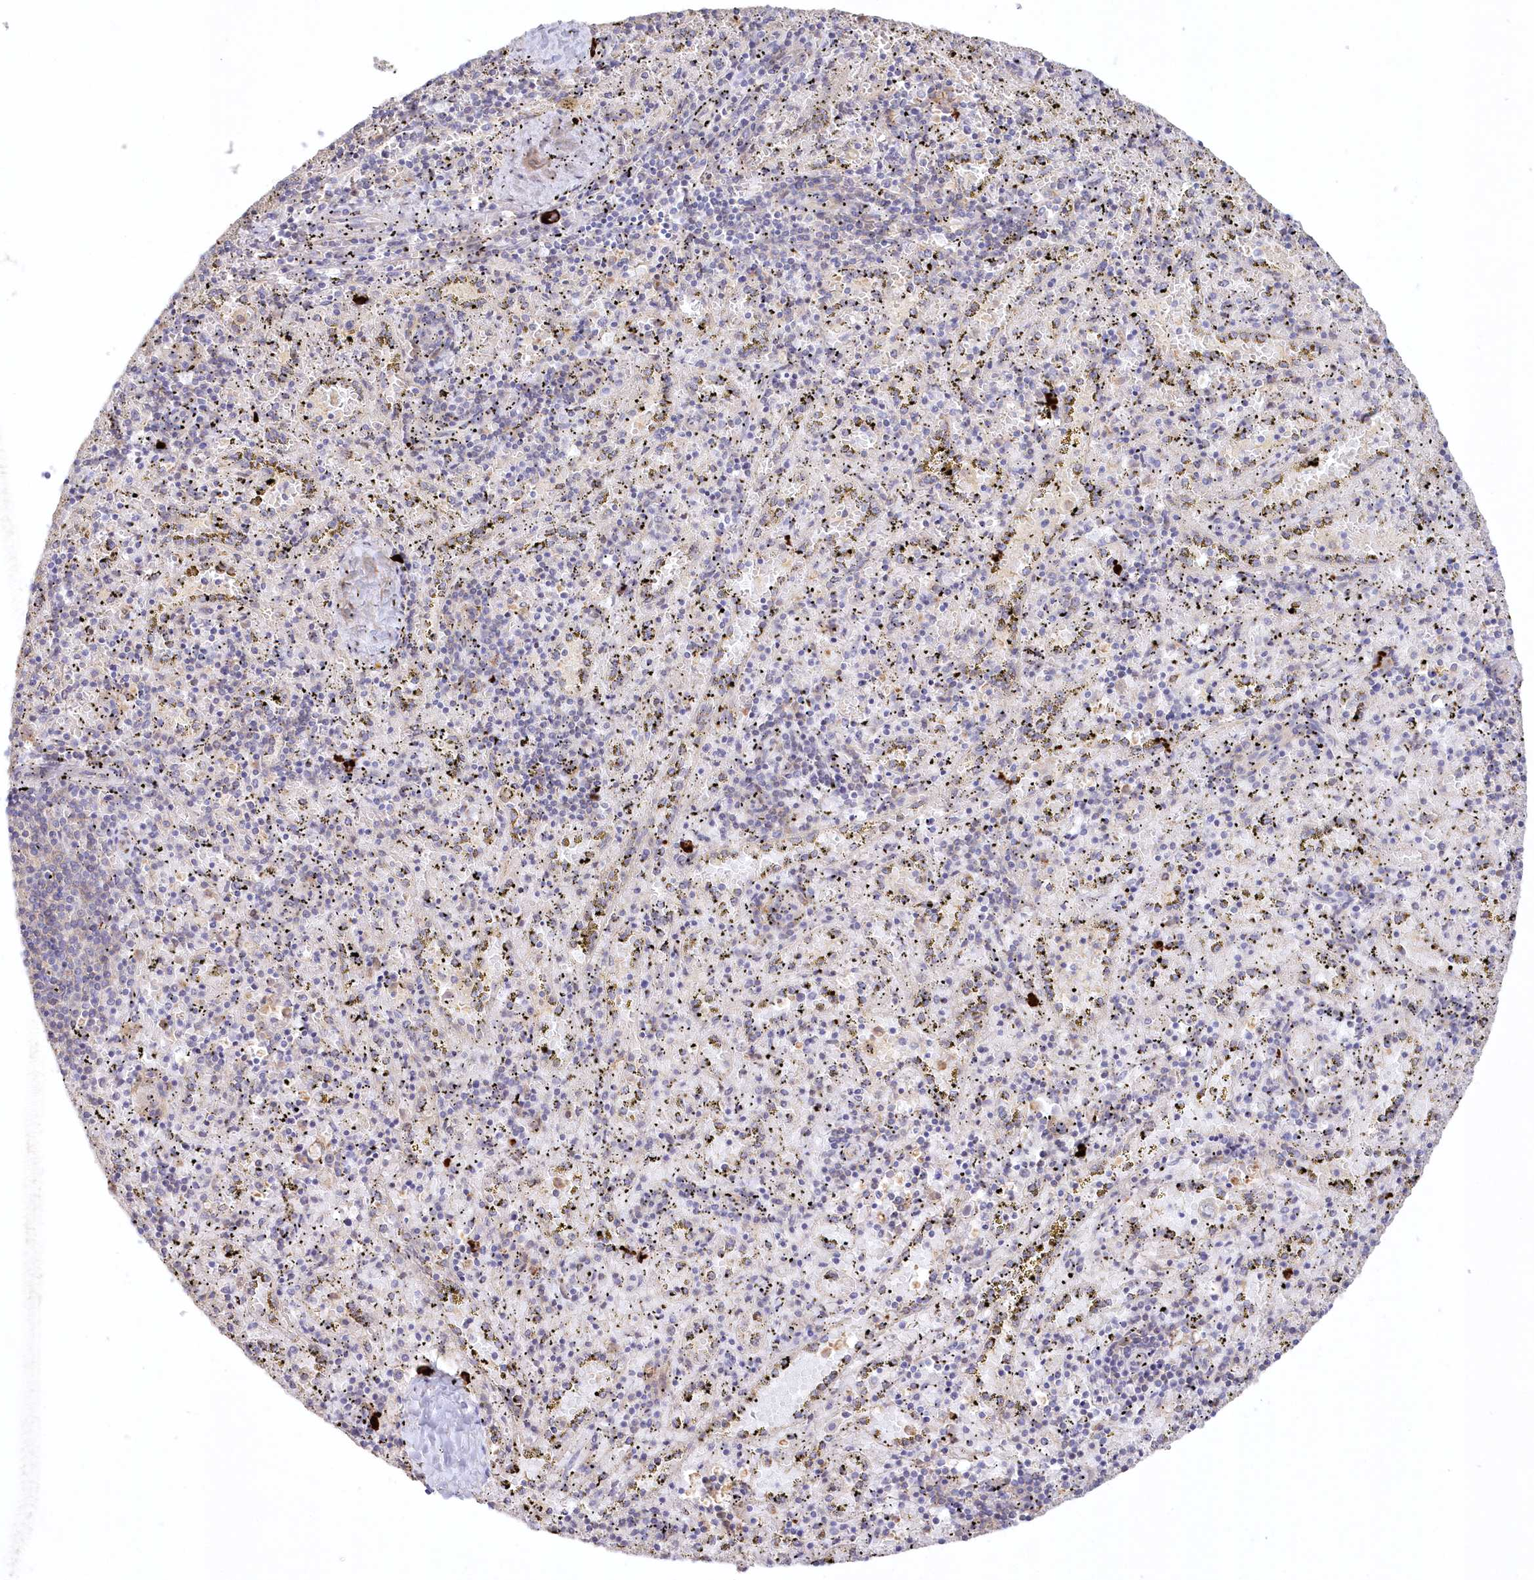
{"staining": {"intensity": "weak", "quantity": "<25%", "location": "cytoplasmic/membranous"}, "tissue": "spleen", "cell_type": "Cells in red pulp", "image_type": "normal", "snomed": [{"axis": "morphology", "description": "Normal tissue, NOS"}, {"axis": "topography", "description": "Spleen"}], "caption": "This is a histopathology image of IHC staining of benign spleen, which shows no expression in cells in red pulp.", "gene": "WBP1L", "patient": {"sex": "male", "age": 11}}